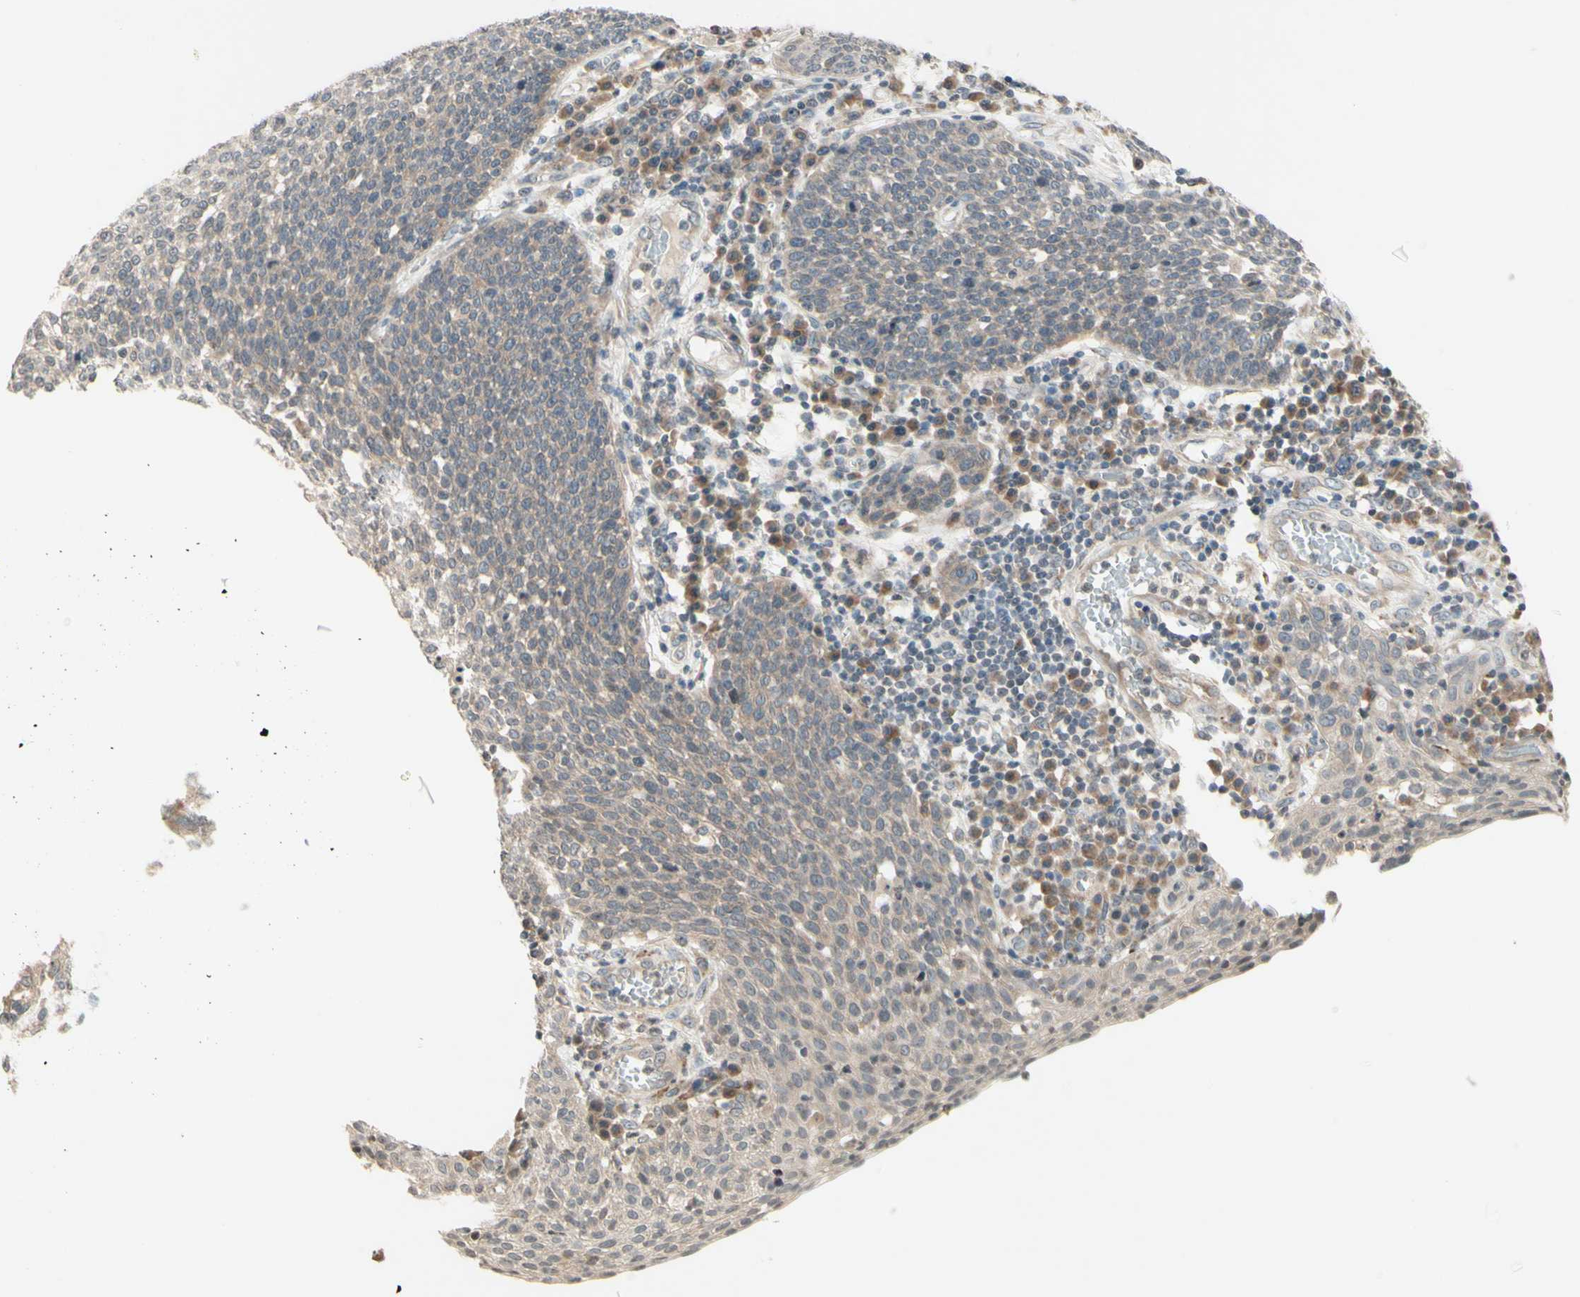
{"staining": {"intensity": "weak", "quantity": ">75%", "location": "cytoplasmic/membranous"}, "tissue": "cervical cancer", "cell_type": "Tumor cells", "image_type": "cancer", "snomed": [{"axis": "morphology", "description": "Squamous cell carcinoma, NOS"}, {"axis": "topography", "description": "Cervix"}], "caption": "Immunohistochemical staining of squamous cell carcinoma (cervical) reveals low levels of weak cytoplasmic/membranous protein positivity in approximately >75% of tumor cells.", "gene": "ZW10", "patient": {"sex": "female", "age": 34}}